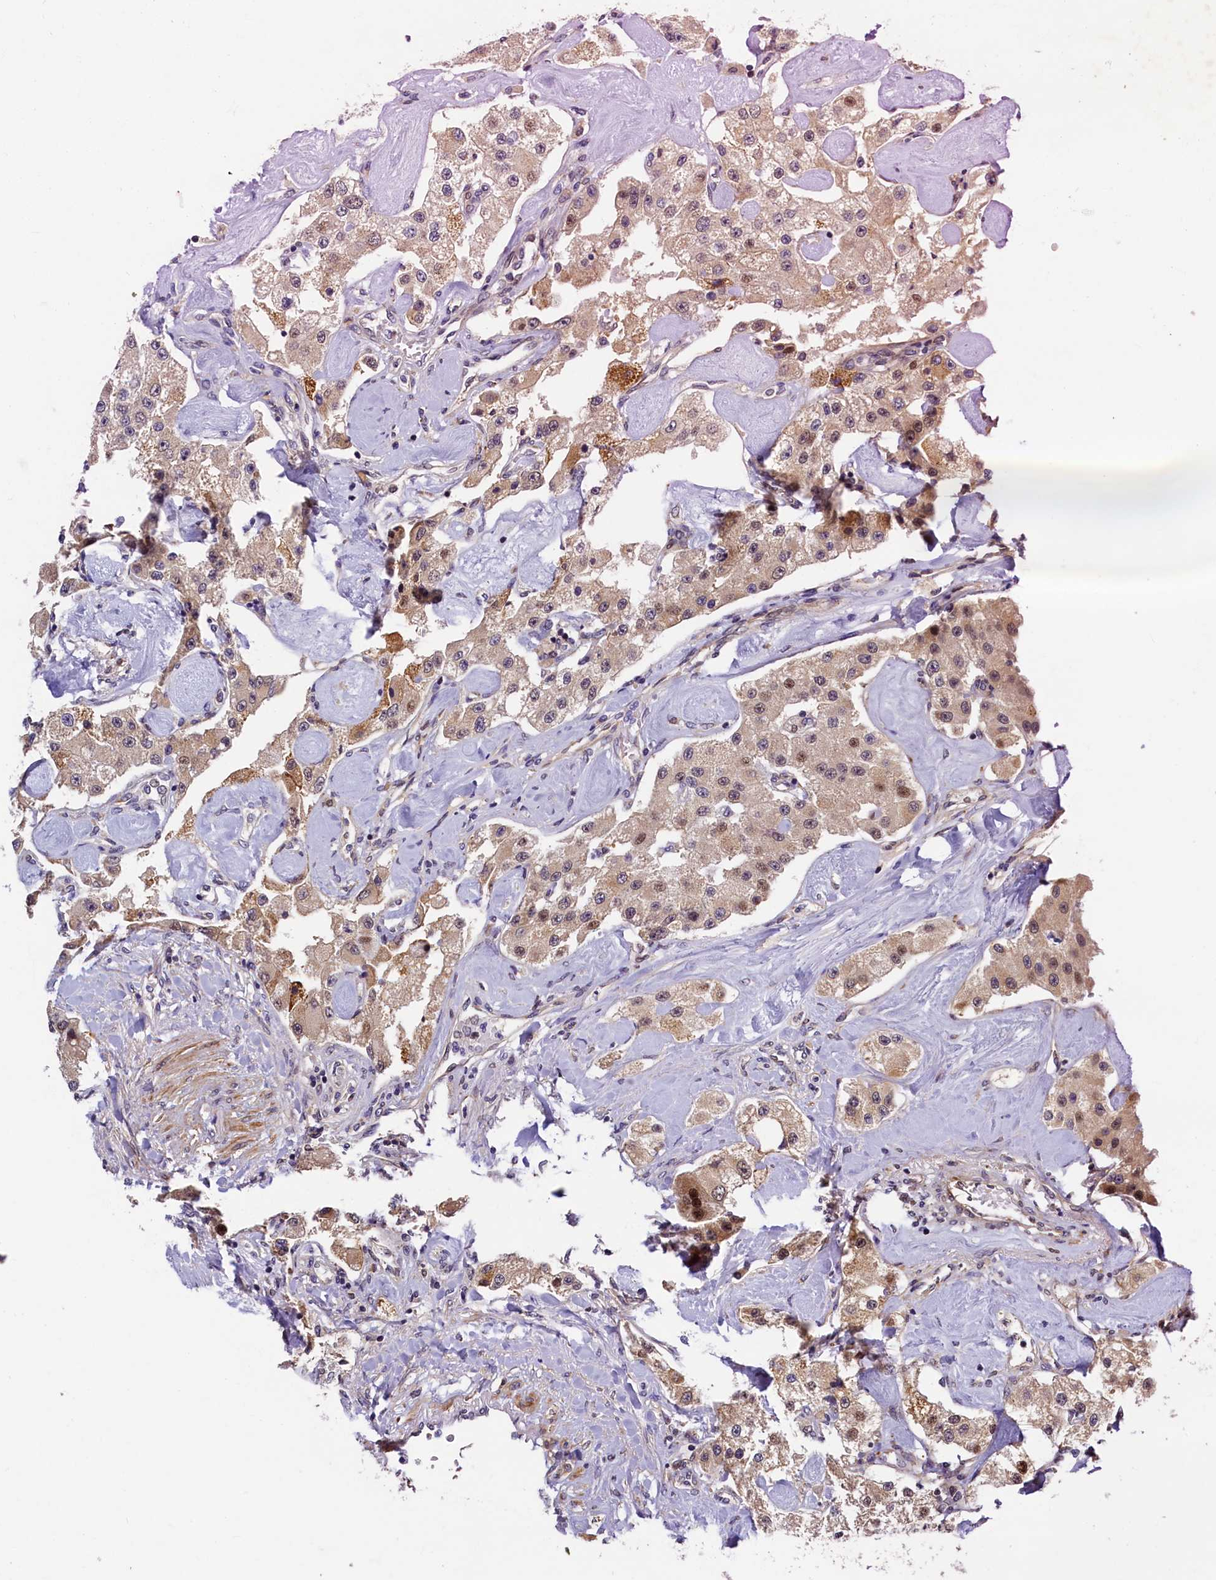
{"staining": {"intensity": "moderate", "quantity": "<25%", "location": "cytoplasmic/membranous,nuclear"}, "tissue": "carcinoid", "cell_type": "Tumor cells", "image_type": "cancer", "snomed": [{"axis": "morphology", "description": "Carcinoid, malignant, NOS"}, {"axis": "topography", "description": "Pancreas"}], "caption": "Protein expression analysis of human carcinoid (malignant) reveals moderate cytoplasmic/membranous and nuclear staining in about <25% of tumor cells. The staining was performed using DAB to visualize the protein expression in brown, while the nuclei were stained in blue with hematoxylin (Magnification: 20x).", "gene": "SLC16A14", "patient": {"sex": "male", "age": 41}}